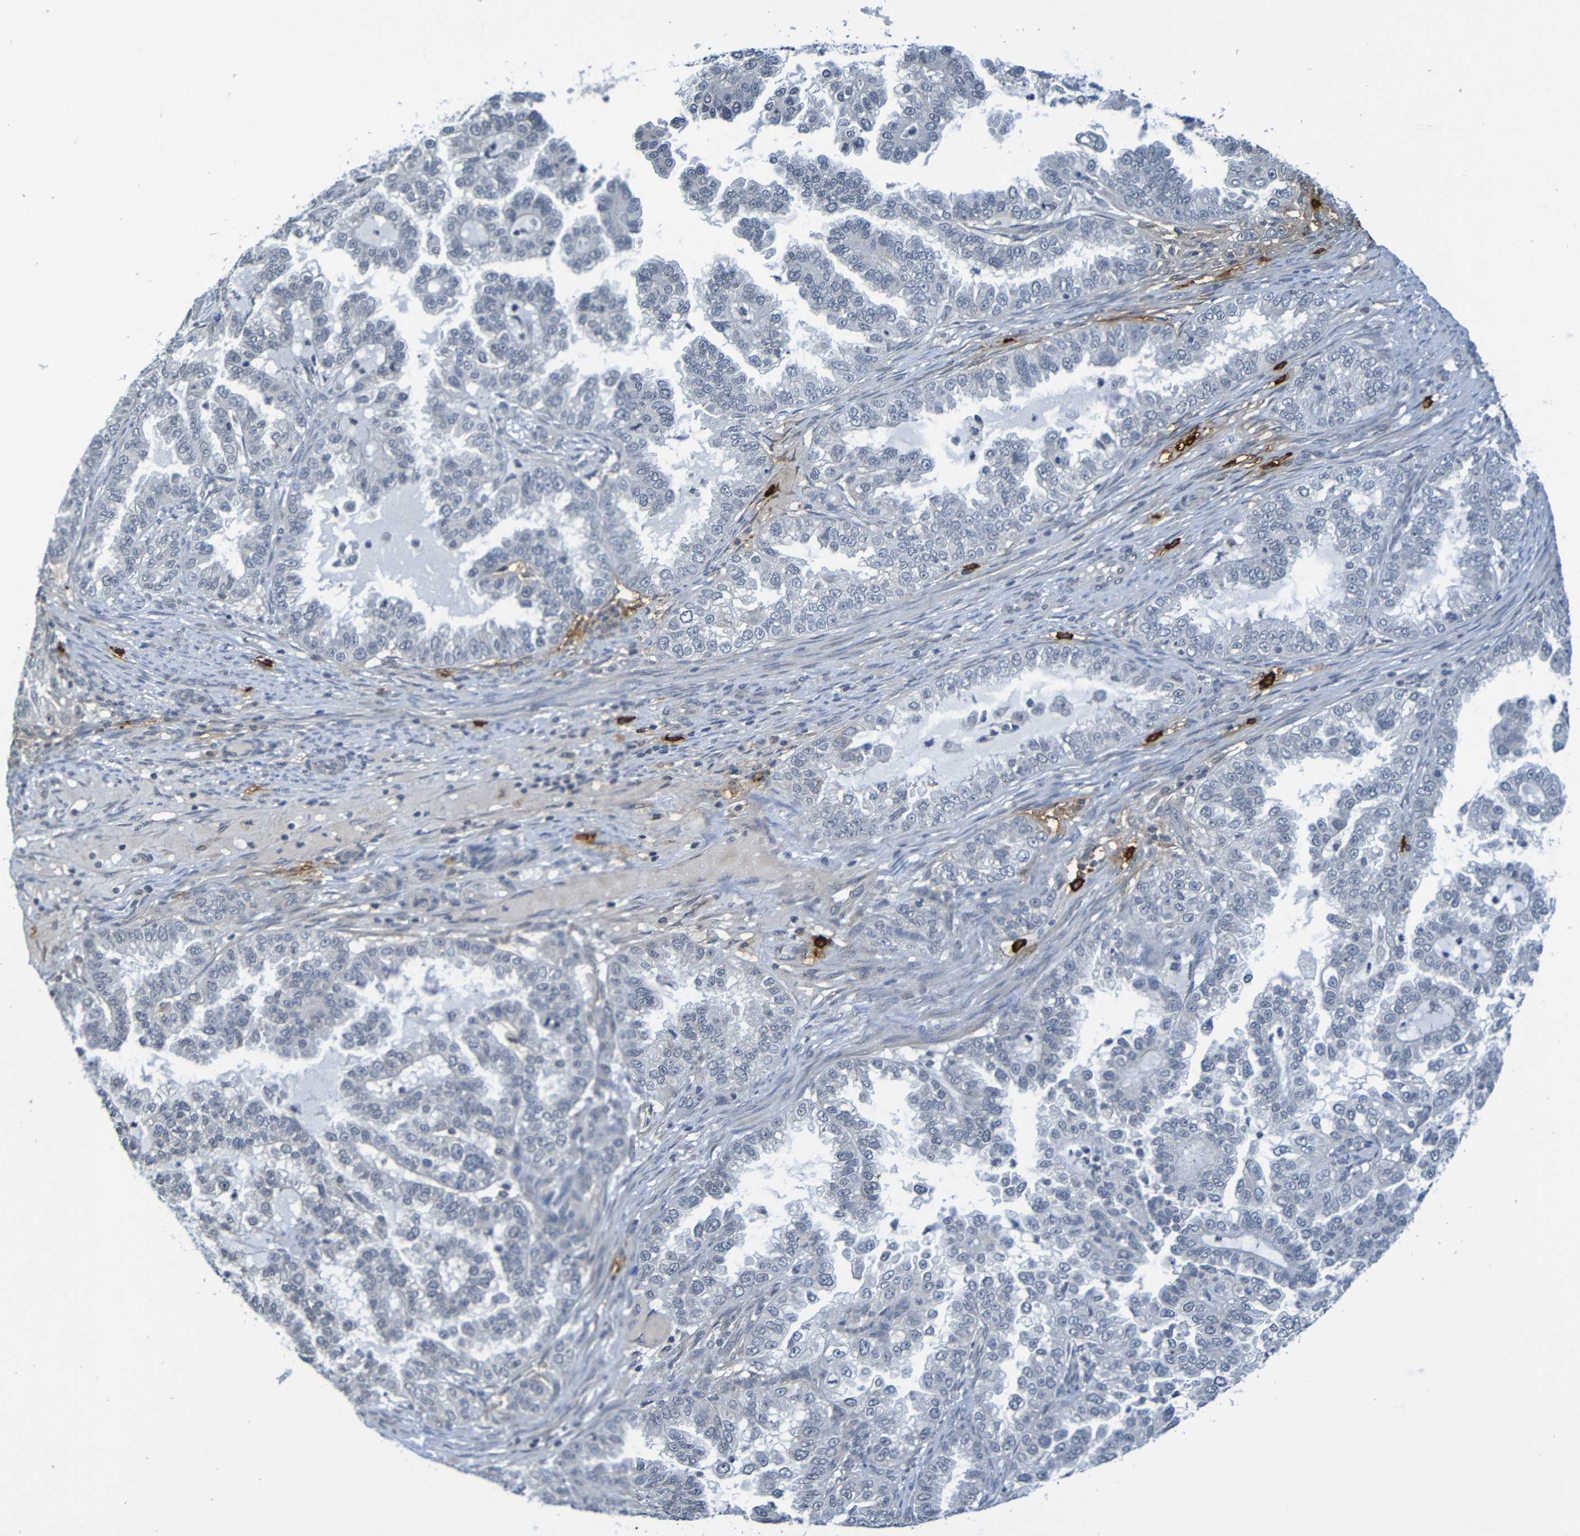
{"staining": {"intensity": "negative", "quantity": "none", "location": "none"}, "tissue": "endometrial cancer", "cell_type": "Tumor cells", "image_type": "cancer", "snomed": [{"axis": "morphology", "description": "Adenocarcinoma, NOS"}, {"axis": "topography", "description": "Endometrium"}], "caption": "Tumor cells show no significant positivity in endometrial cancer.", "gene": "C3AR1", "patient": {"sex": "female", "age": 85}}